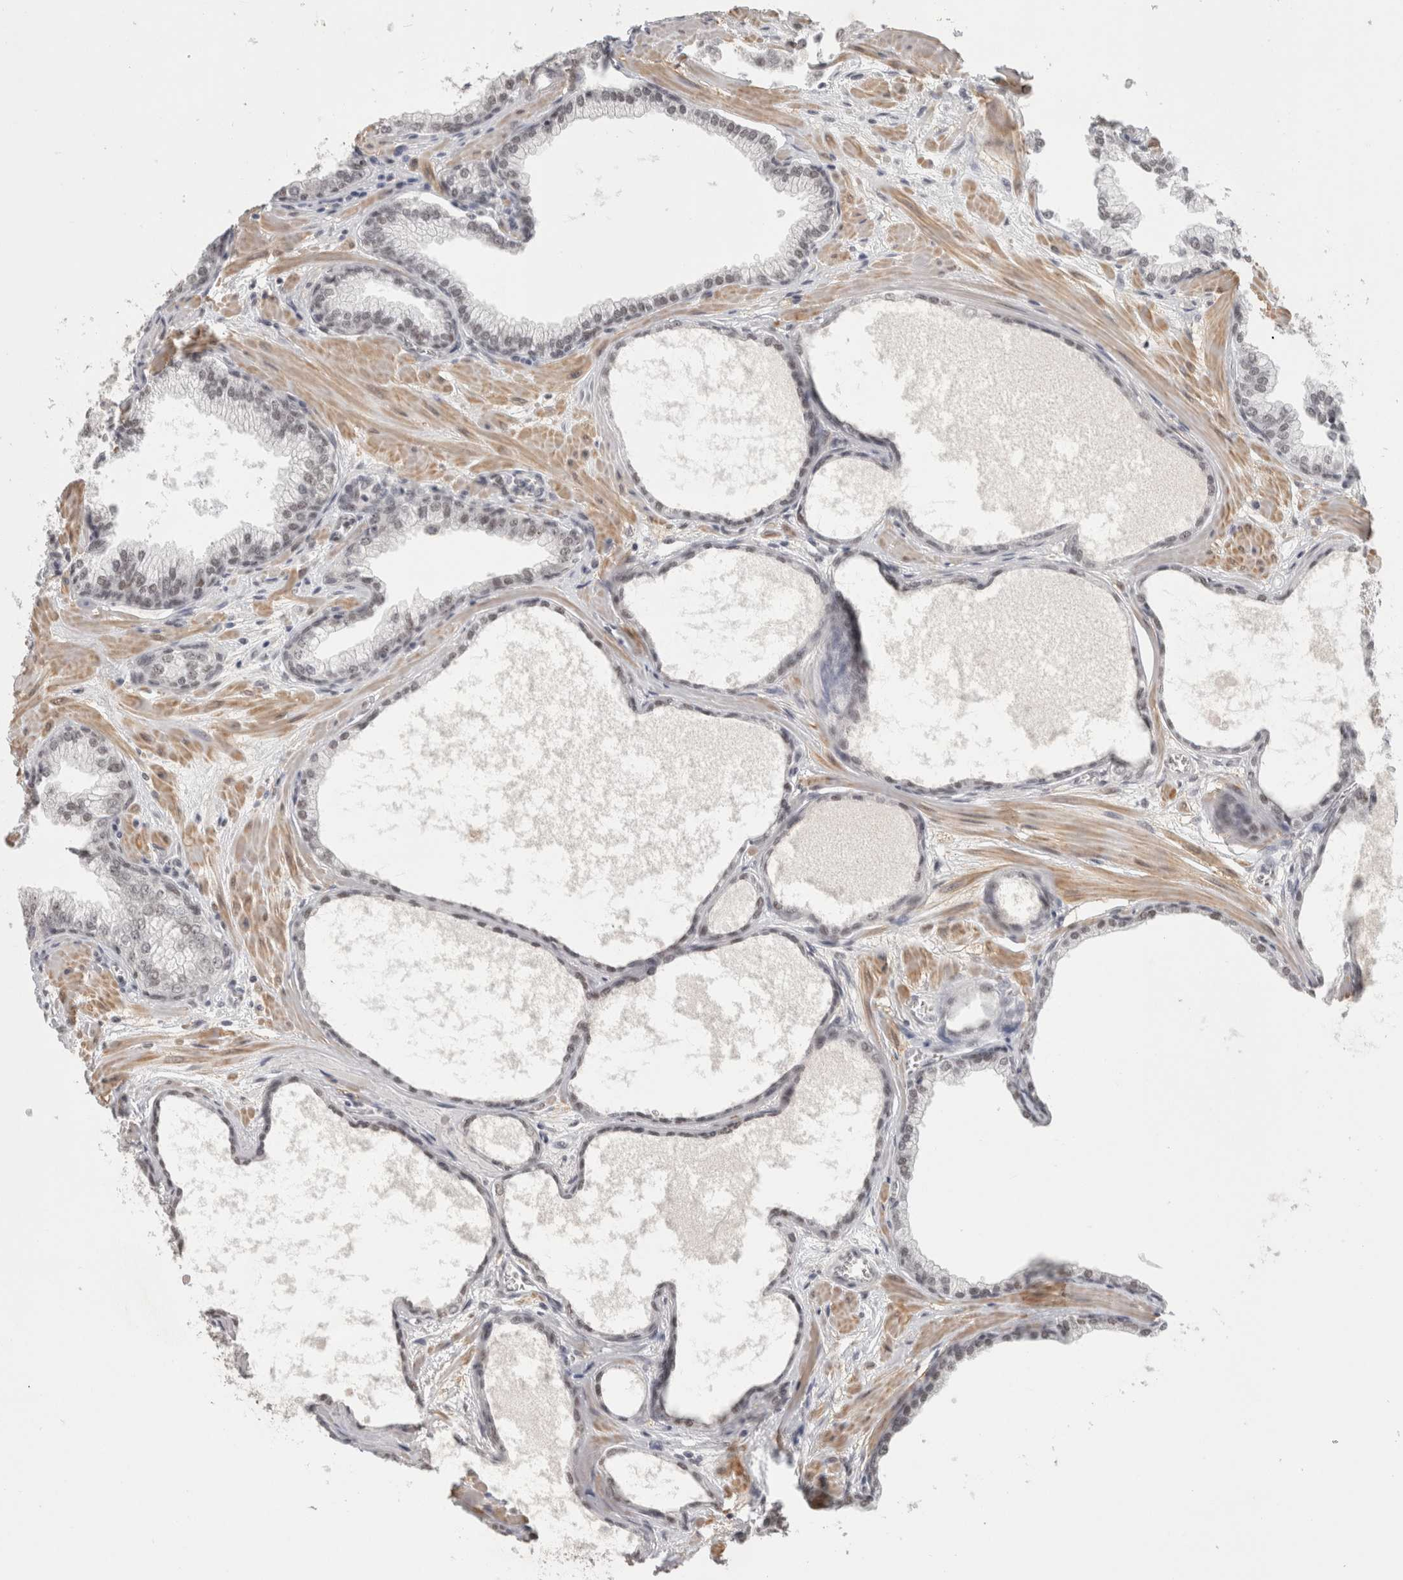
{"staining": {"intensity": "weak", "quantity": "25%-75%", "location": "nuclear"}, "tissue": "prostate", "cell_type": "Glandular cells", "image_type": "normal", "snomed": [{"axis": "morphology", "description": "Normal tissue, NOS"}, {"axis": "morphology", "description": "Urothelial carcinoma, Low grade"}, {"axis": "topography", "description": "Urinary bladder"}, {"axis": "topography", "description": "Prostate"}], "caption": "The photomicrograph reveals staining of benign prostate, revealing weak nuclear protein staining (brown color) within glandular cells. The protein is shown in brown color, while the nuclei are stained blue.", "gene": "ZNF830", "patient": {"sex": "male", "age": 60}}